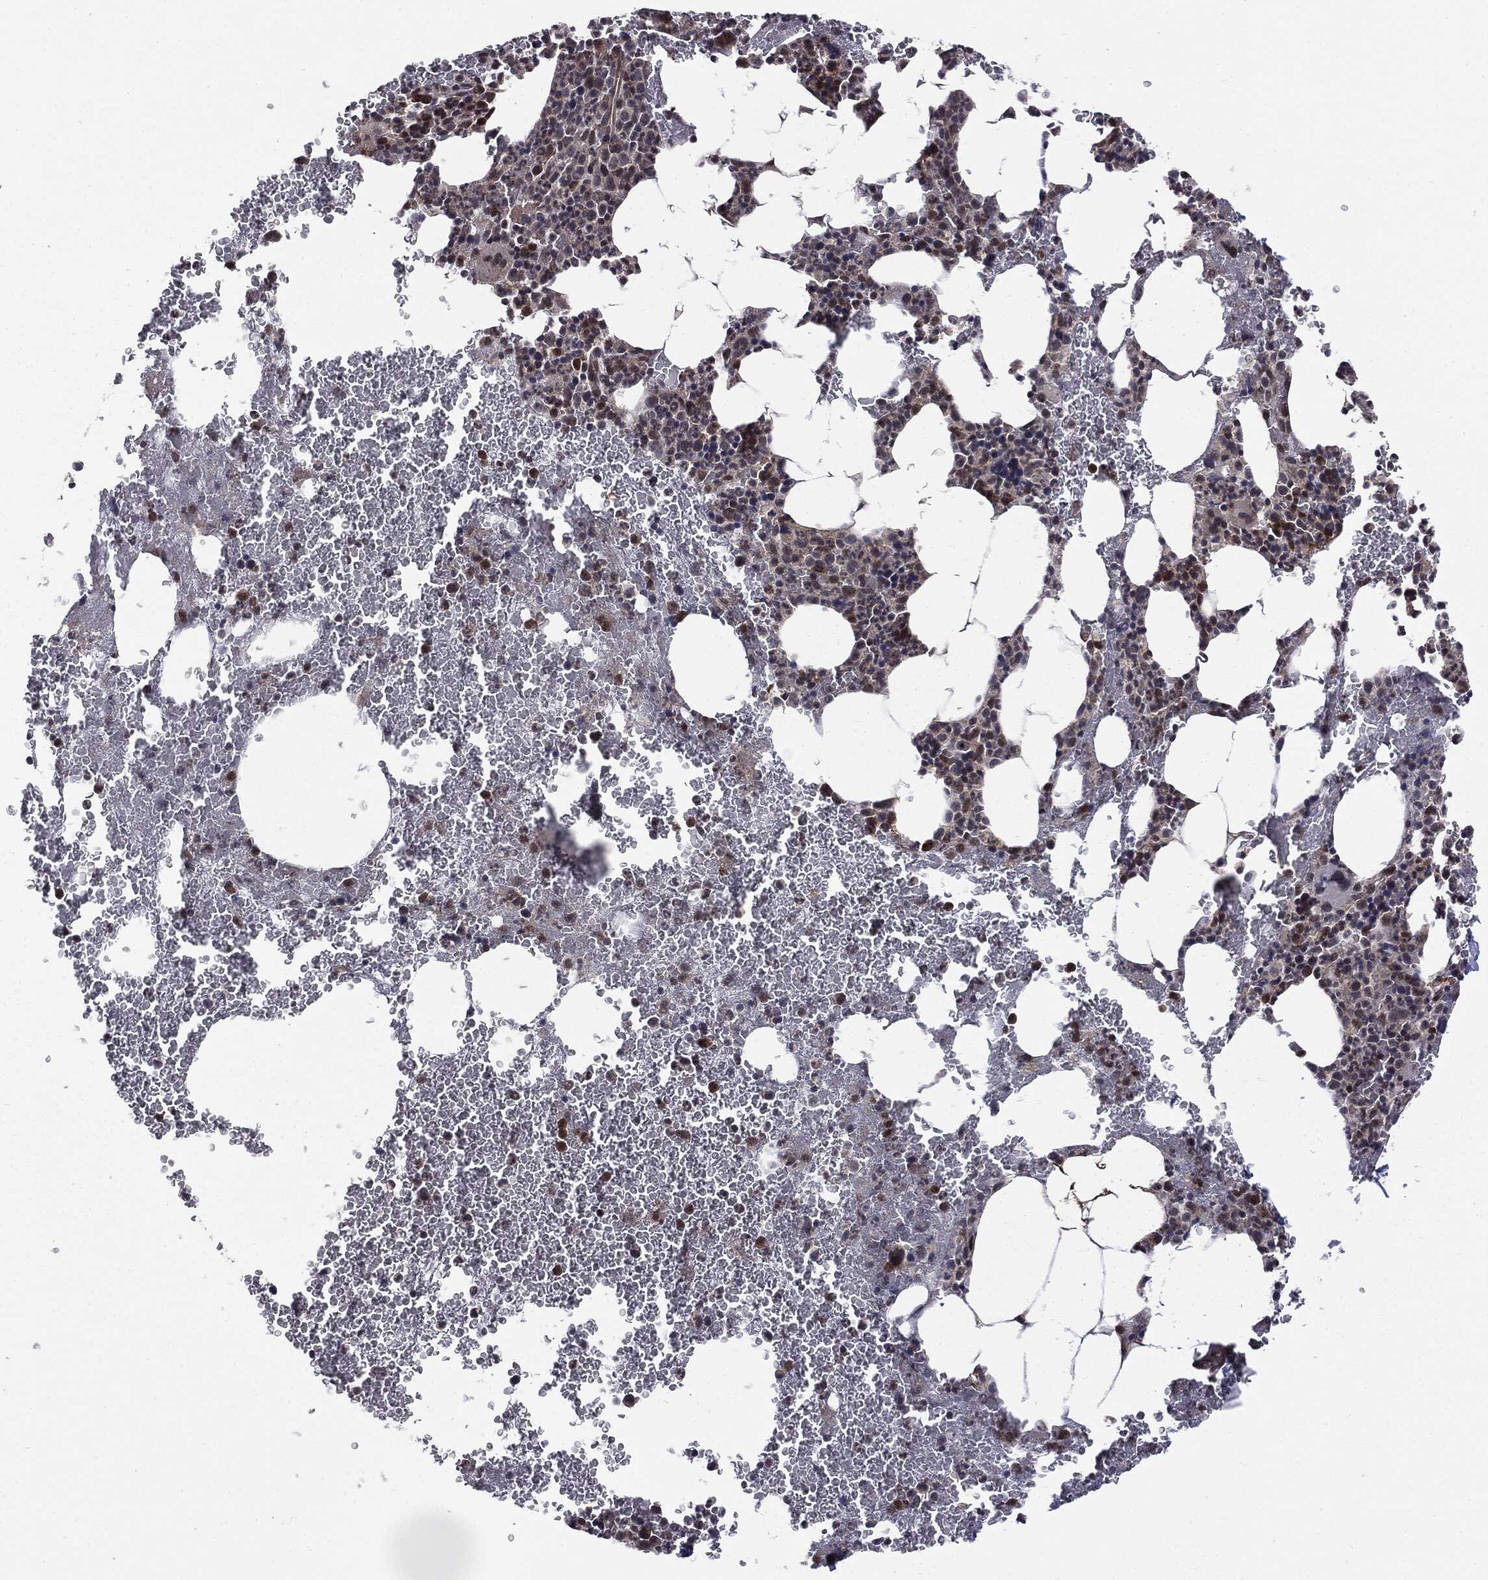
{"staining": {"intensity": "moderate", "quantity": "<25%", "location": "cytoplasmic/membranous,nuclear"}, "tissue": "bone marrow", "cell_type": "Hematopoietic cells", "image_type": "normal", "snomed": [{"axis": "morphology", "description": "Normal tissue, NOS"}, {"axis": "topography", "description": "Bone marrow"}], "caption": "The photomicrograph reveals staining of normal bone marrow, revealing moderate cytoplasmic/membranous,nuclear protein expression (brown color) within hematopoietic cells. (Brightfield microscopy of DAB IHC at high magnification).", "gene": "PTPA", "patient": {"sex": "male", "age": 91}}